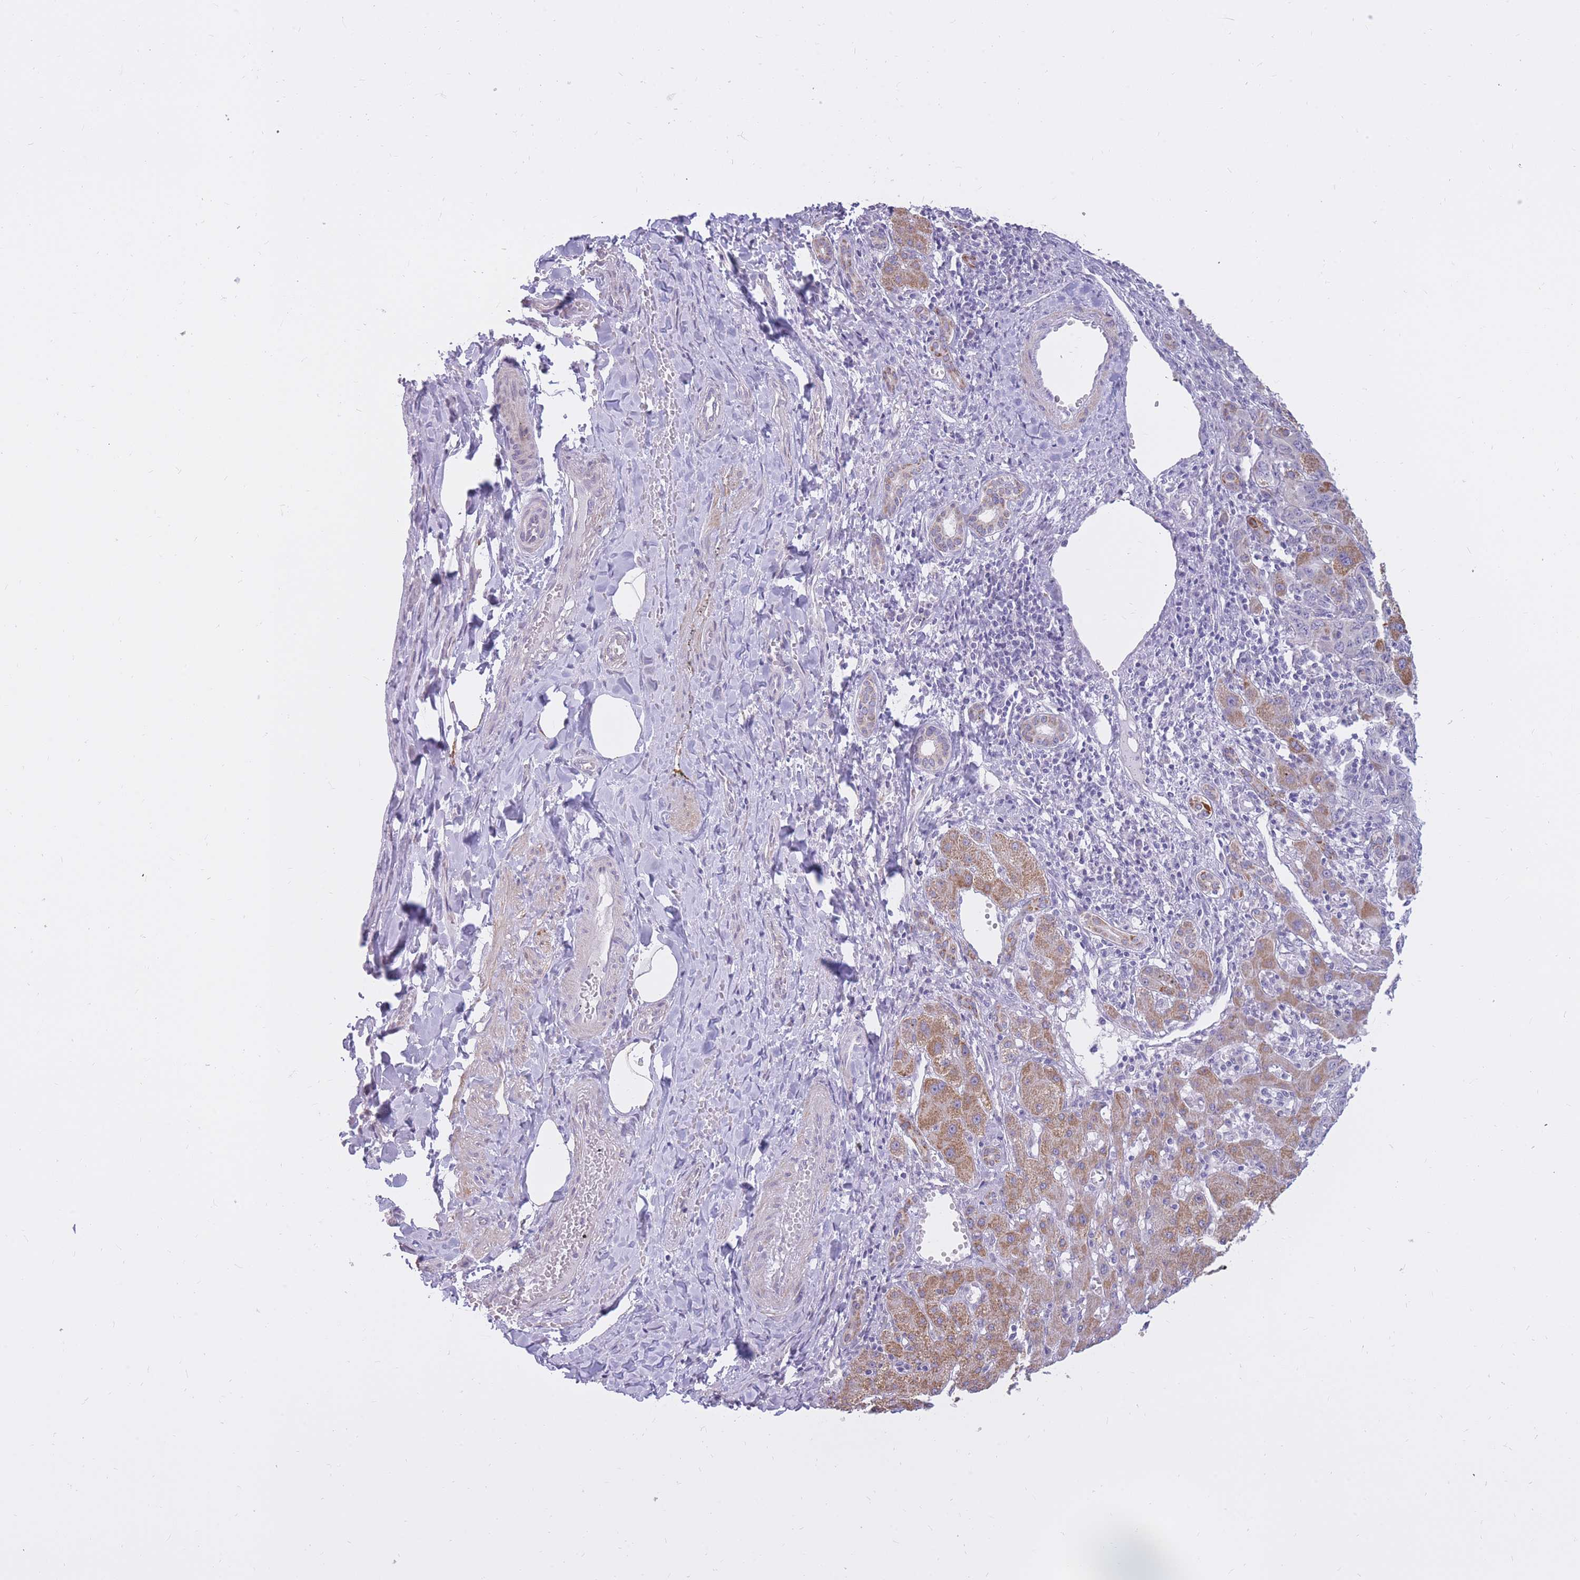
{"staining": {"intensity": "moderate", "quantity": ">75%", "location": "cytoplasmic/membranous"}, "tissue": "liver cancer", "cell_type": "Tumor cells", "image_type": "cancer", "snomed": [{"axis": "morphology", "description": "Cholangiocarcinoma"}, {"axis": "topography", "description": "Liver"}], "caption": "Brown immunohistochemical staining in liver cancer exhibits moderate cytoplasmic/membranous expression in approximately >75% of tumor cells.", "gene": "RNF170", "patient": {"sex": "male", "age": 59}}